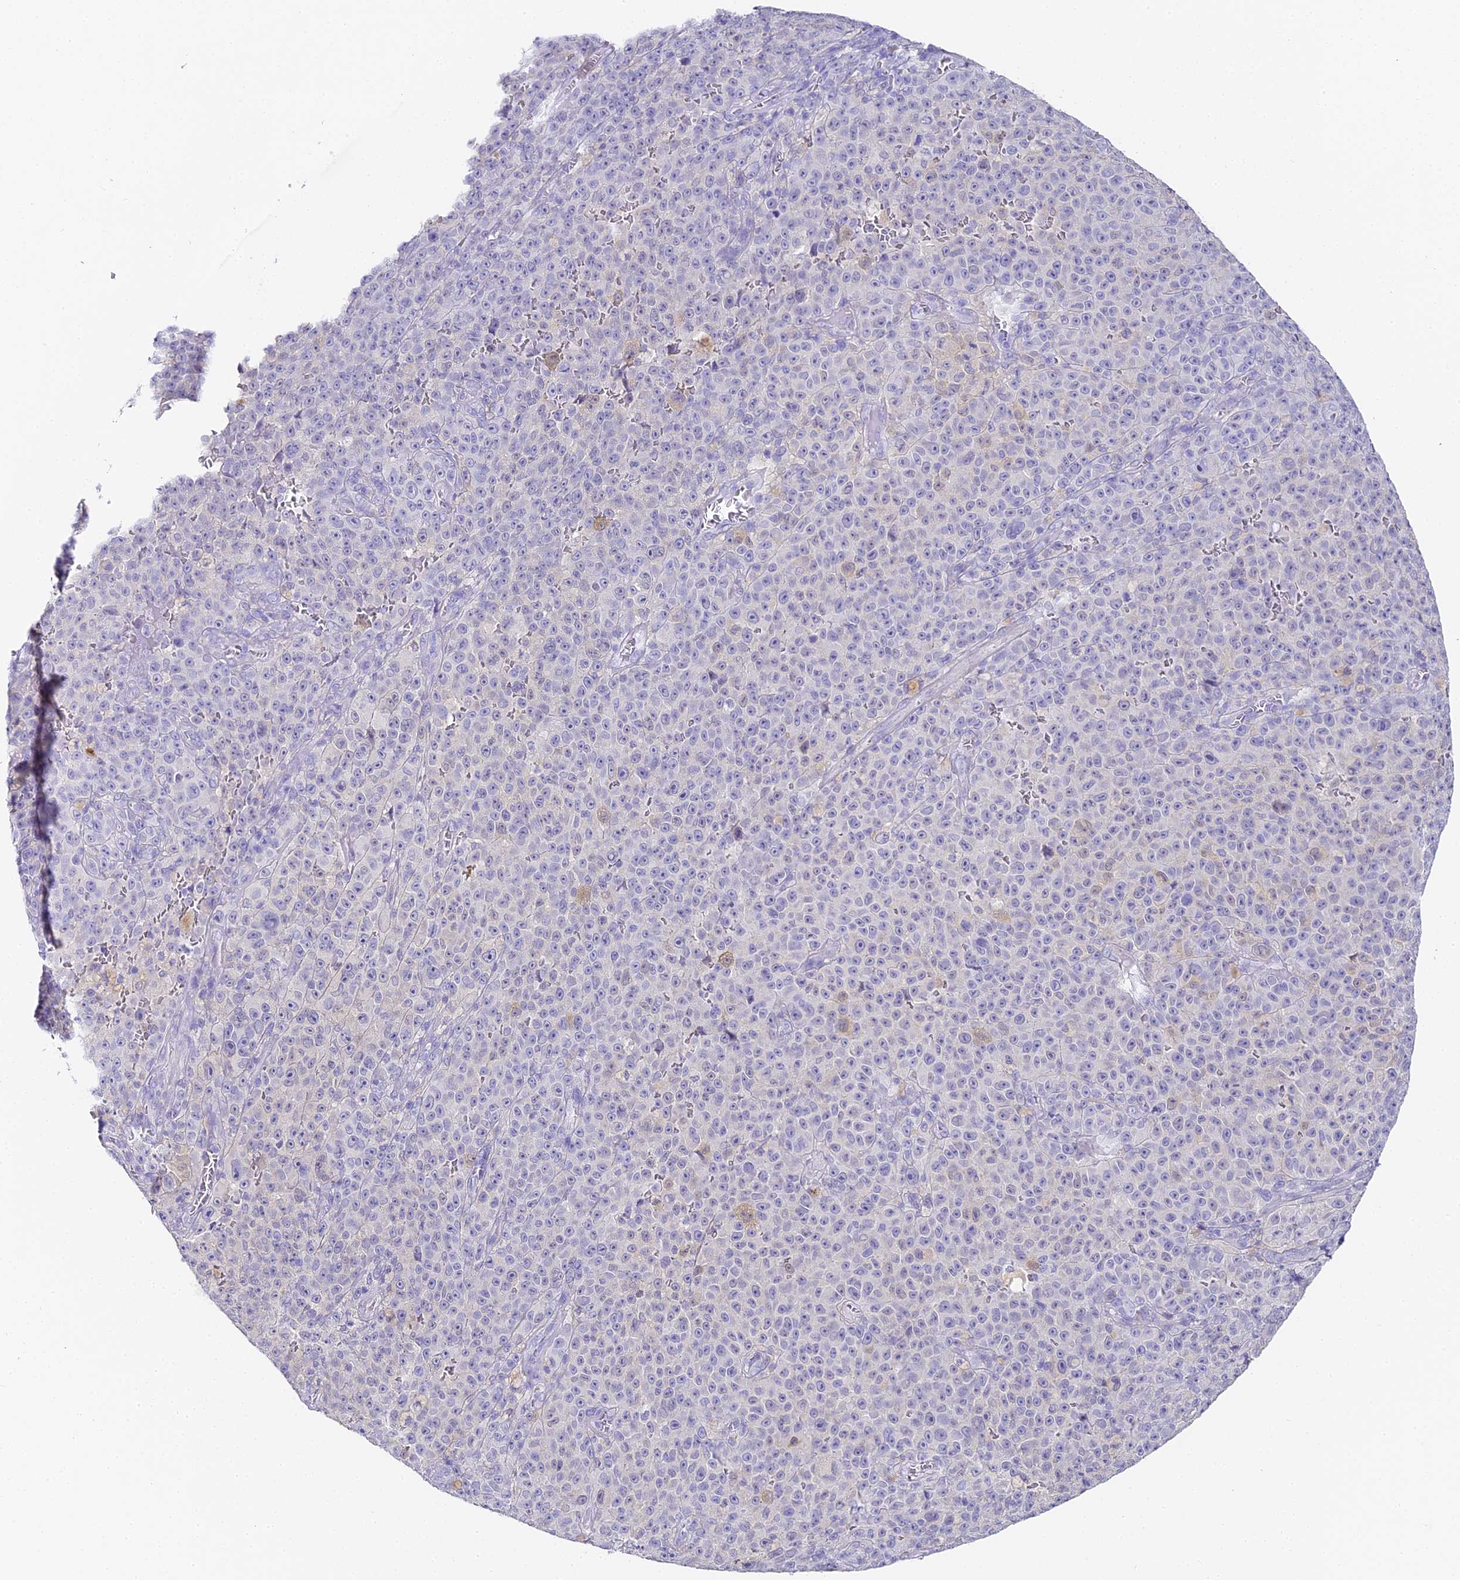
{"staining": {"intensity": "negative", "quantity": "none", "location": "none"}, "tissue": "melanoma", "cell_type": "Tumor cells", "image_type": "cancer", "snomed": [{"axis": "morphology", "description": "Malignant melanoma, NOS"}, {"axis": "topography", "description": "Skin"}], "caption": "A micrograph of human melanoma is negative for staining in tumor cells. (Brightfield microscopy of DAB immunohistochemistry (IHC) at high magnification).", "gene": "ABHD14A-ACY1", "patient": {"sex": "female", "age": 82}}